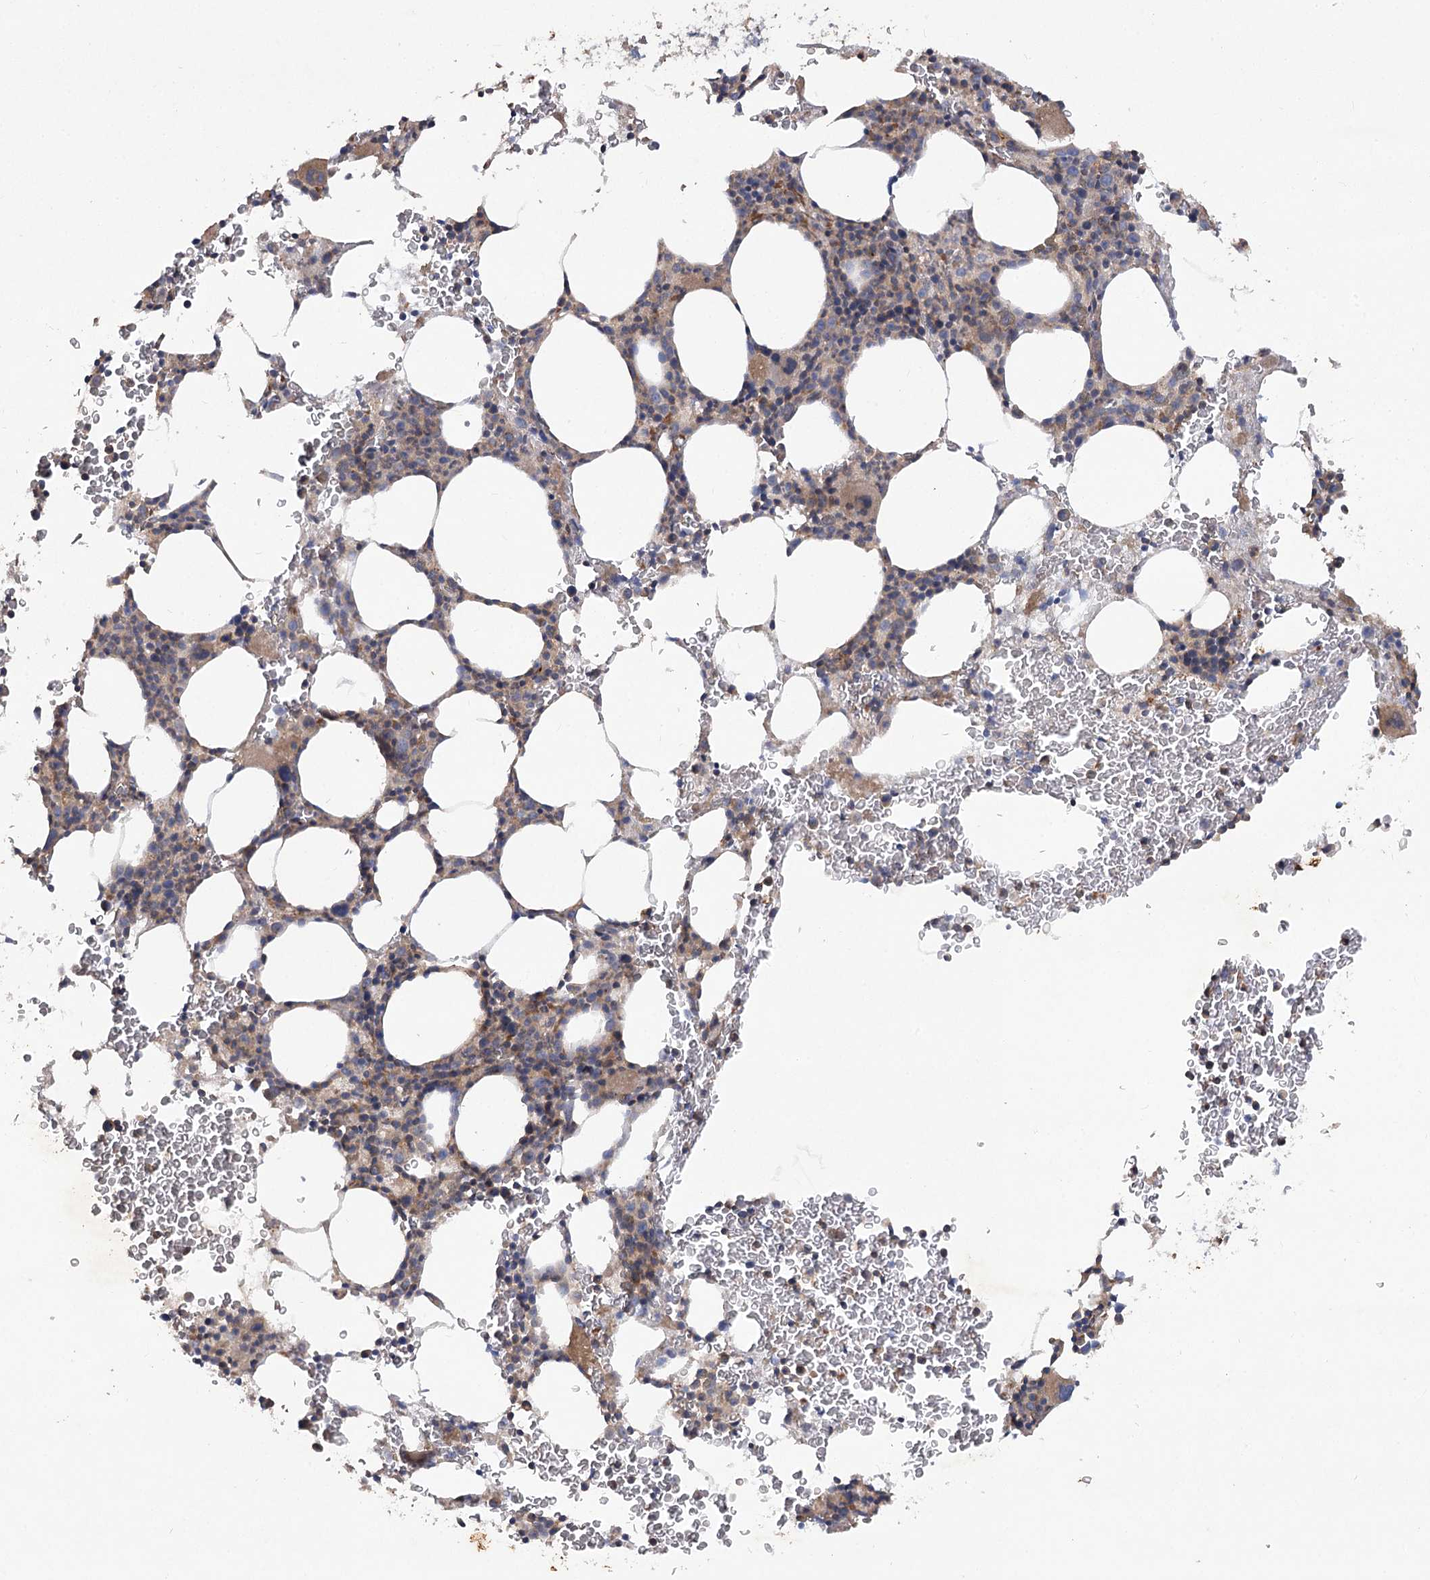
{"staining": {"intensity": "moderate", "quantity": "25%-75%", "location": "cytoplasmic/membranous"}, "tissue": "bone marrow", "cell_type": "Hematopoietic cells", "image_type": "normal", "snomed": [{"axis": "morphology", "description": "Normal tissue, NOS"}, {"axis": "topography", "description": "Bone marrow"}], "caption": "Immunohistochemistry (IHC) staining of unremarkable bone marrow, which shows medium levels of moderate cytoplasmic/membranous staining in about 25%-75% of hematopoietic cells indicating moderate cytoplasmic/membranous protein staining. The staining was performed using DAB (brown) for protein detection and nuclei were counterstained in hematoxylin (blue).", "gene": "KIAA0825", "patient": {"sex": "male", "age": 79}}